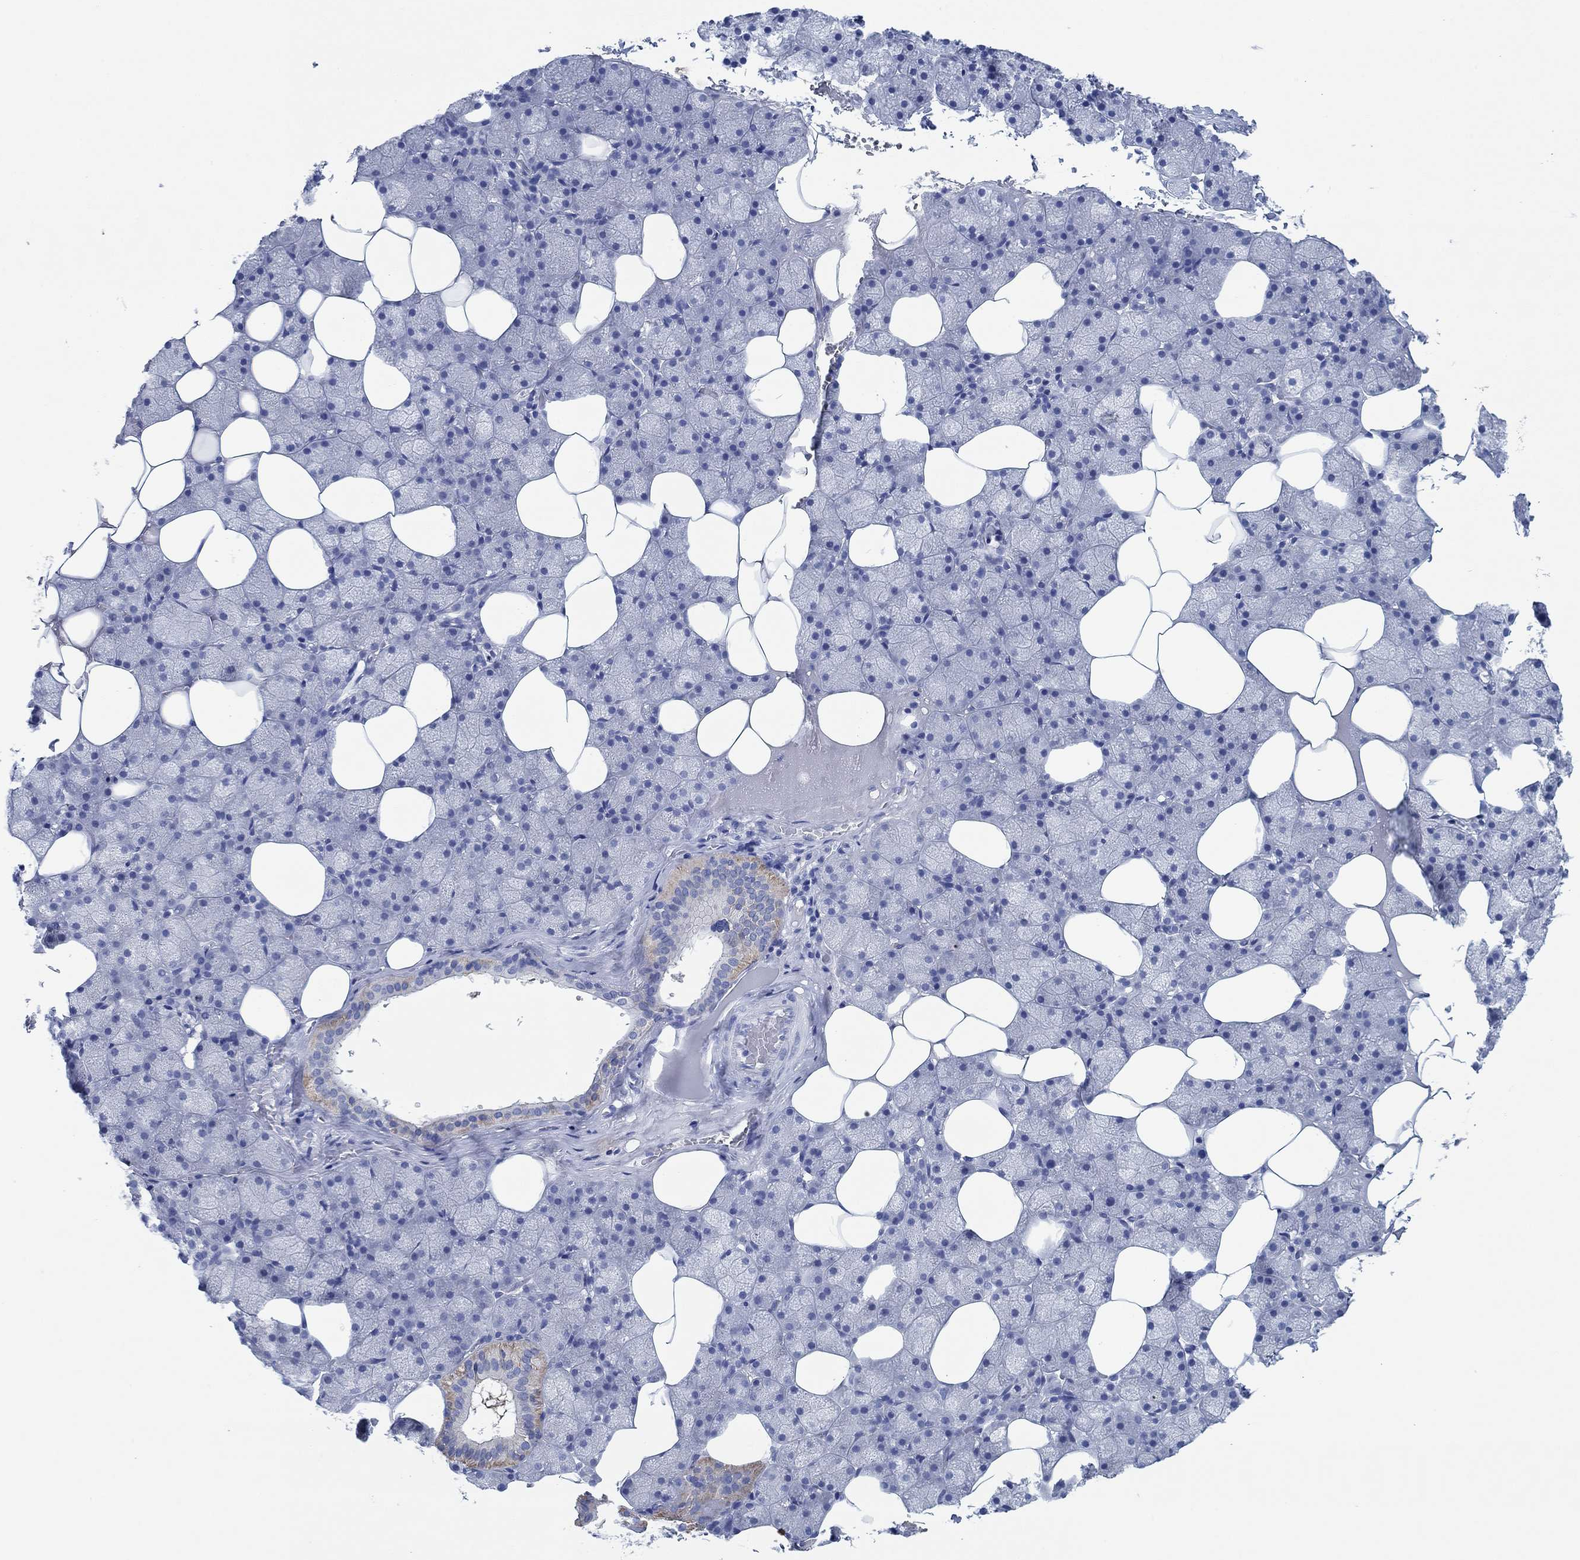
{"staining": {"intensity": "strong", "quantity": "<25%", "location": "cytoplasmic/membranous"}, "tissue": "salivary gland", "cell_type": "Glandular cells", "image_type": "normal", "snomed": [{"axis": "morphology", "description": "Normal tissue, NOS"}, {"axis": "topography", "description": "Salivary gland"}], "caption": "An IHC image of benign tissue is shown. Protein staining in brown labels strong cytoplasmic/membranous positivity in salivary gland within glandular cells.", "gene": "ZNF671", "patient": {"sex": "male", "age": 38}}